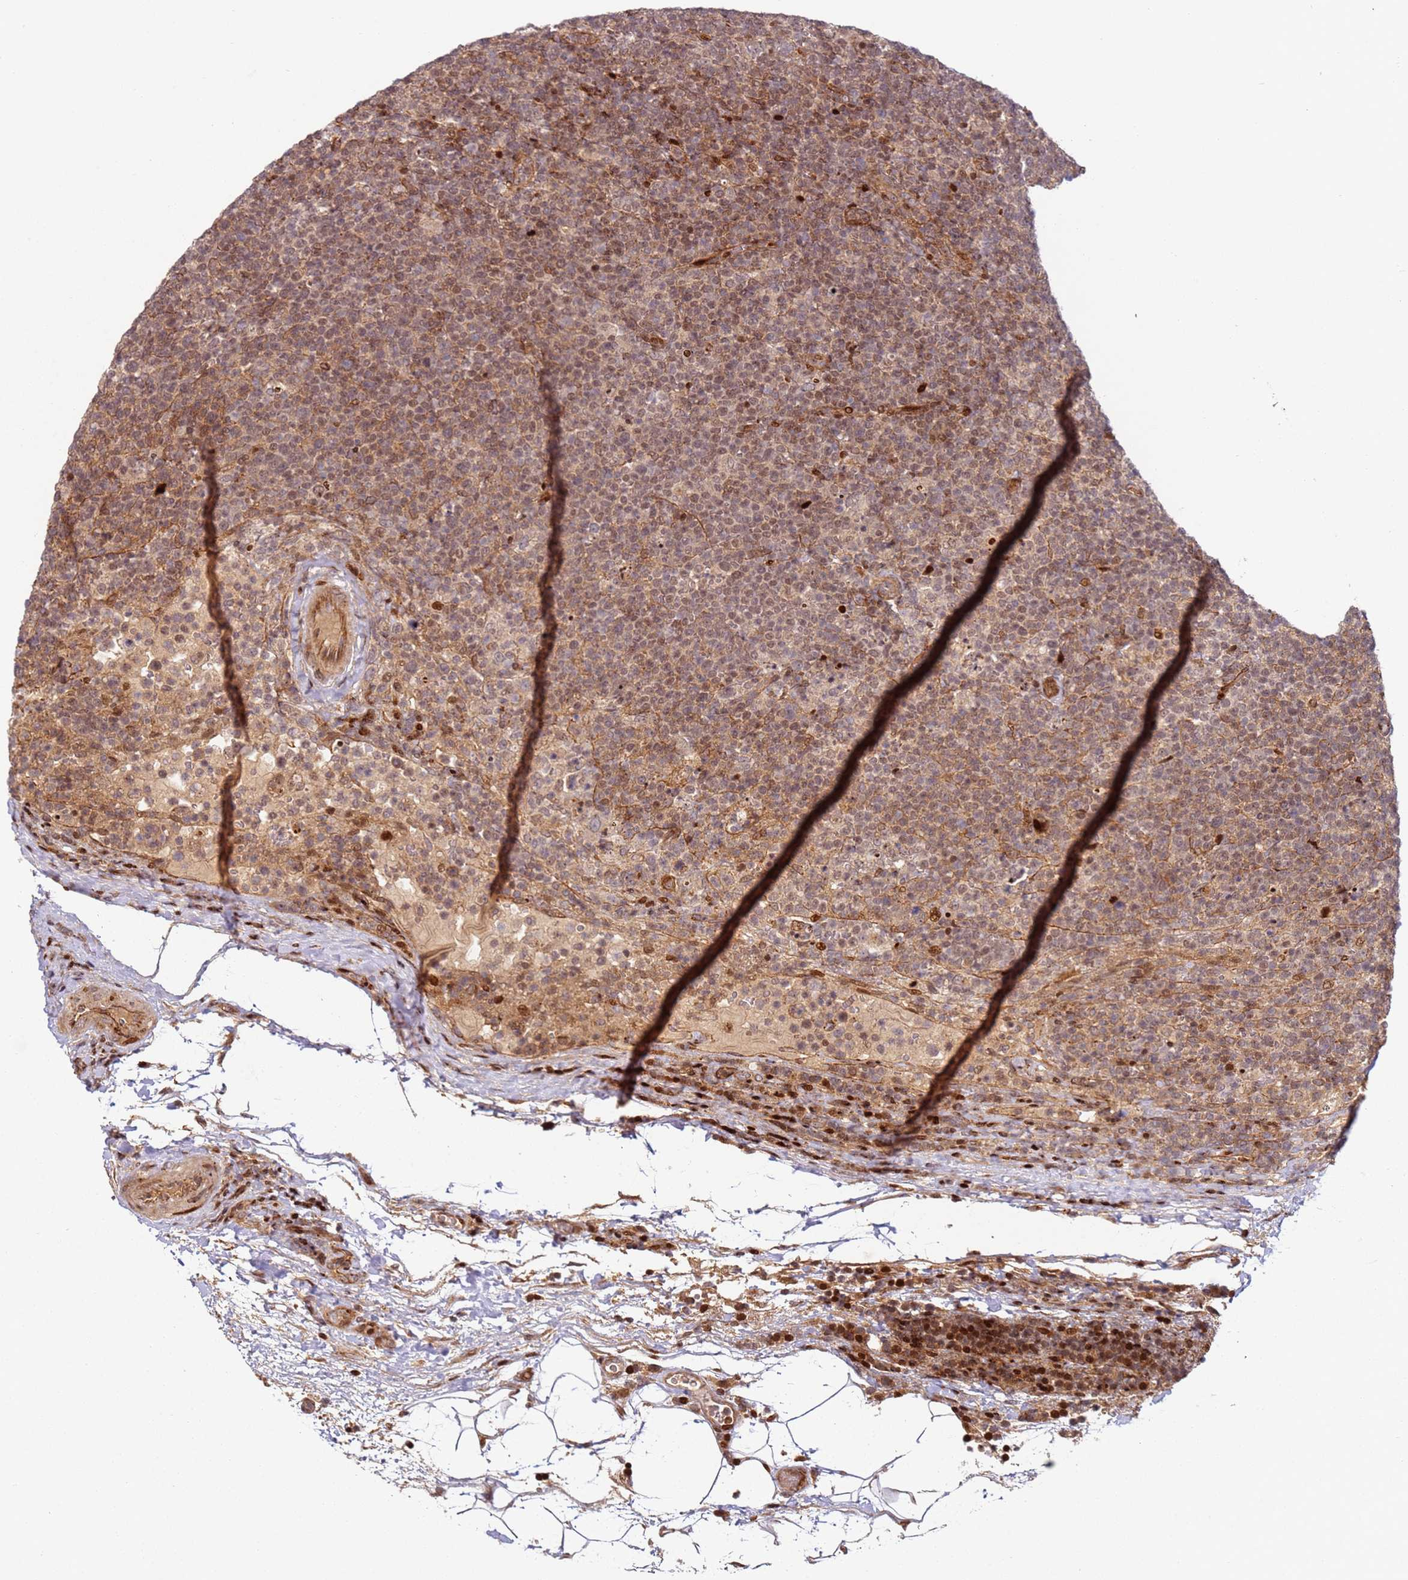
{"staining": {"intensity": "weak", "quantity": "25%-75%", "location": "cytoplasmic/membranous,nuclear"}, "tissue": "lymphoma", "cell_type": "Tumor cells", "image_type": "cancer", "snomed": [{"axis": "morphology", "description": "Malignant lymphoma, non-Hodgkin's type, High grade"}, {"axis": "topography", "description": "Lymph node"}], "caption": "Brown immunohistochemical staining in human malignant lymphoma, non-Hodgkin's type (high-grade) reveals weak cytoplasmic/membranous and nuclear expression in approximately 25%-75% of tumor cells.", "gene": "TMEM233", "patient": {"sex": "male", "age": 61}}